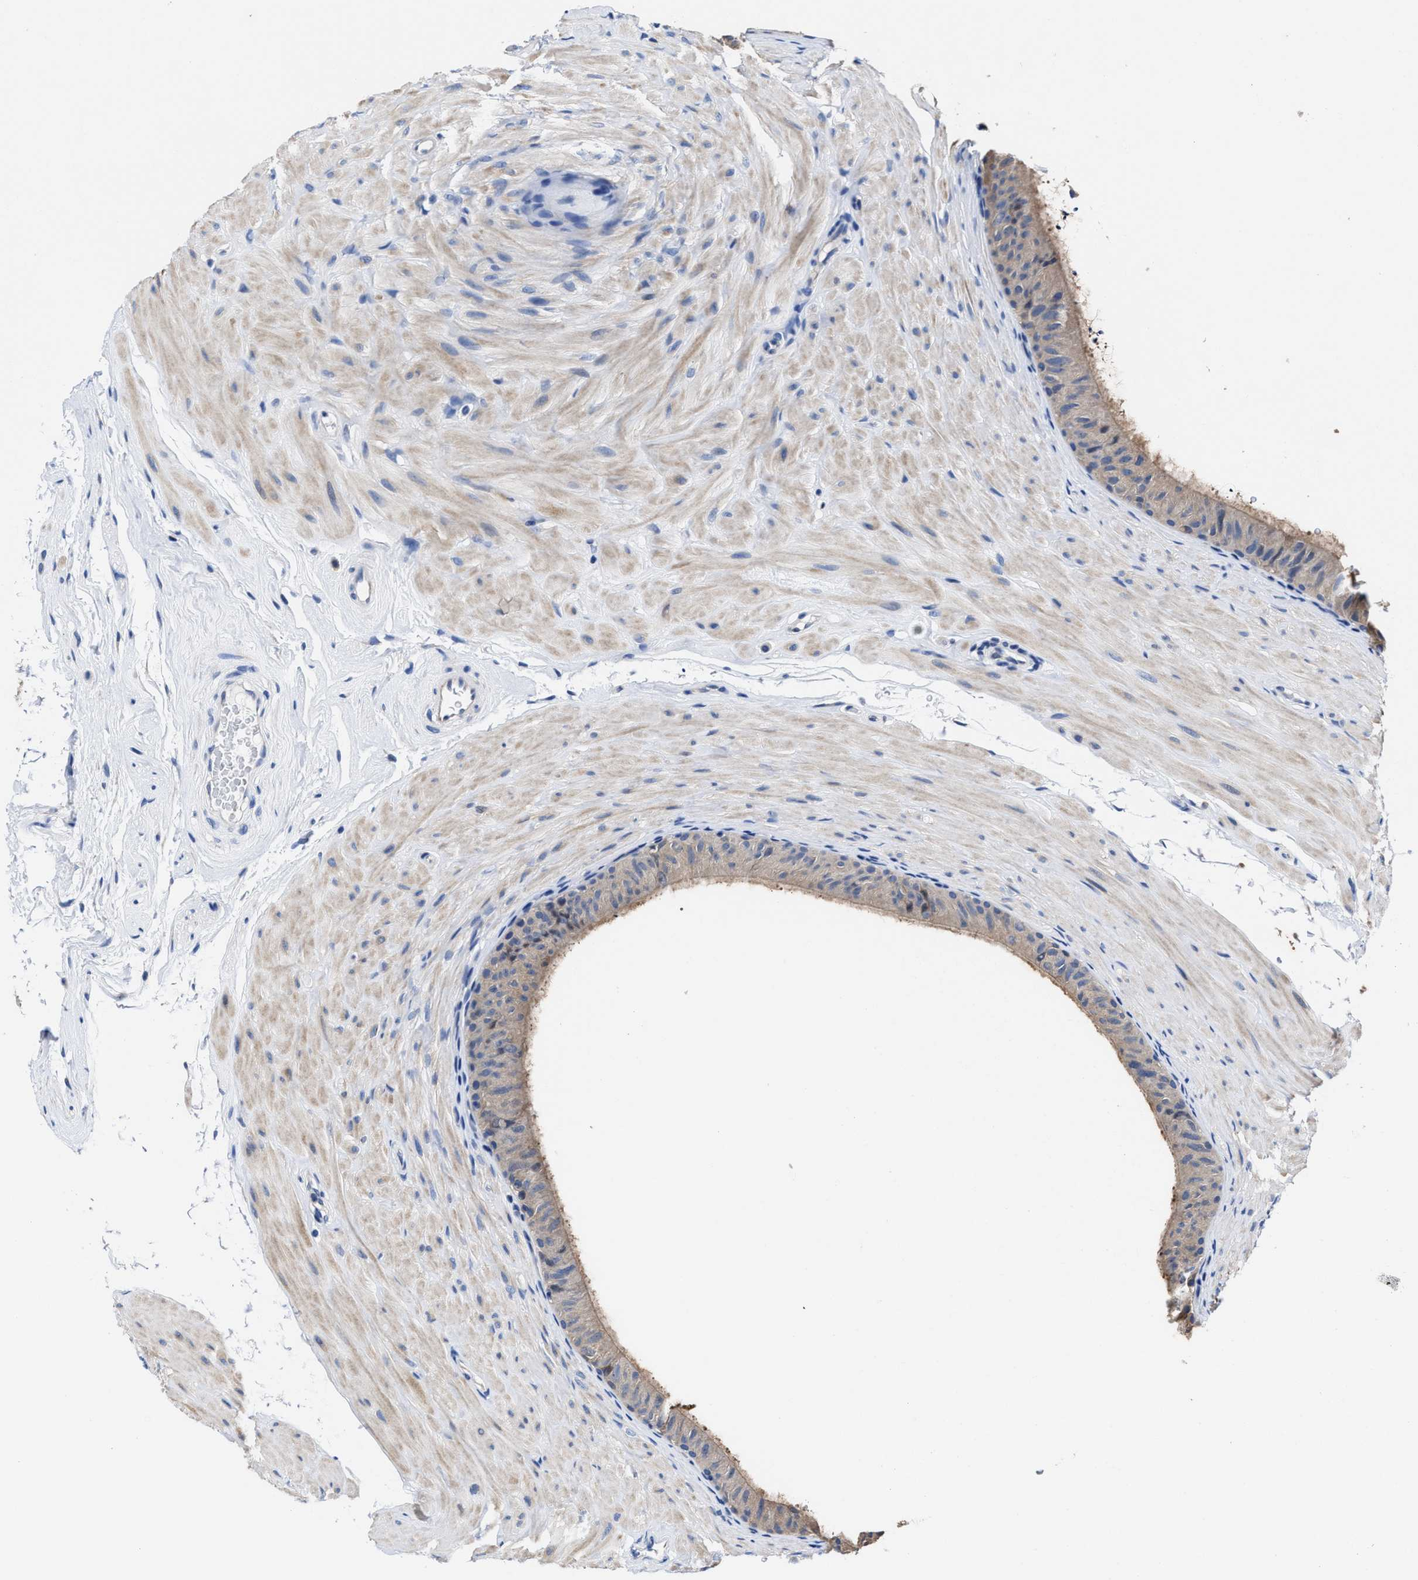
{"staining": {"intensity": "weak", "quantity": ">75%", "location": "cytoplasmic/membranous"}, "tissue": "epididymis", "cell_type": "Glandular cells", "image_type": "normal", "snomed": [{"axis": "morphology", "description": "Normal tissue, NOS"}, {"axis": "topography", "description": "Epididymis"}], "caption": "Weak cytoplasmic/membranous expression is identified in approximately >75% of glandular cells in unremarkable epididymis.", "gene": "HOOK1", "patient": {"sex": "male", "age": 34}}